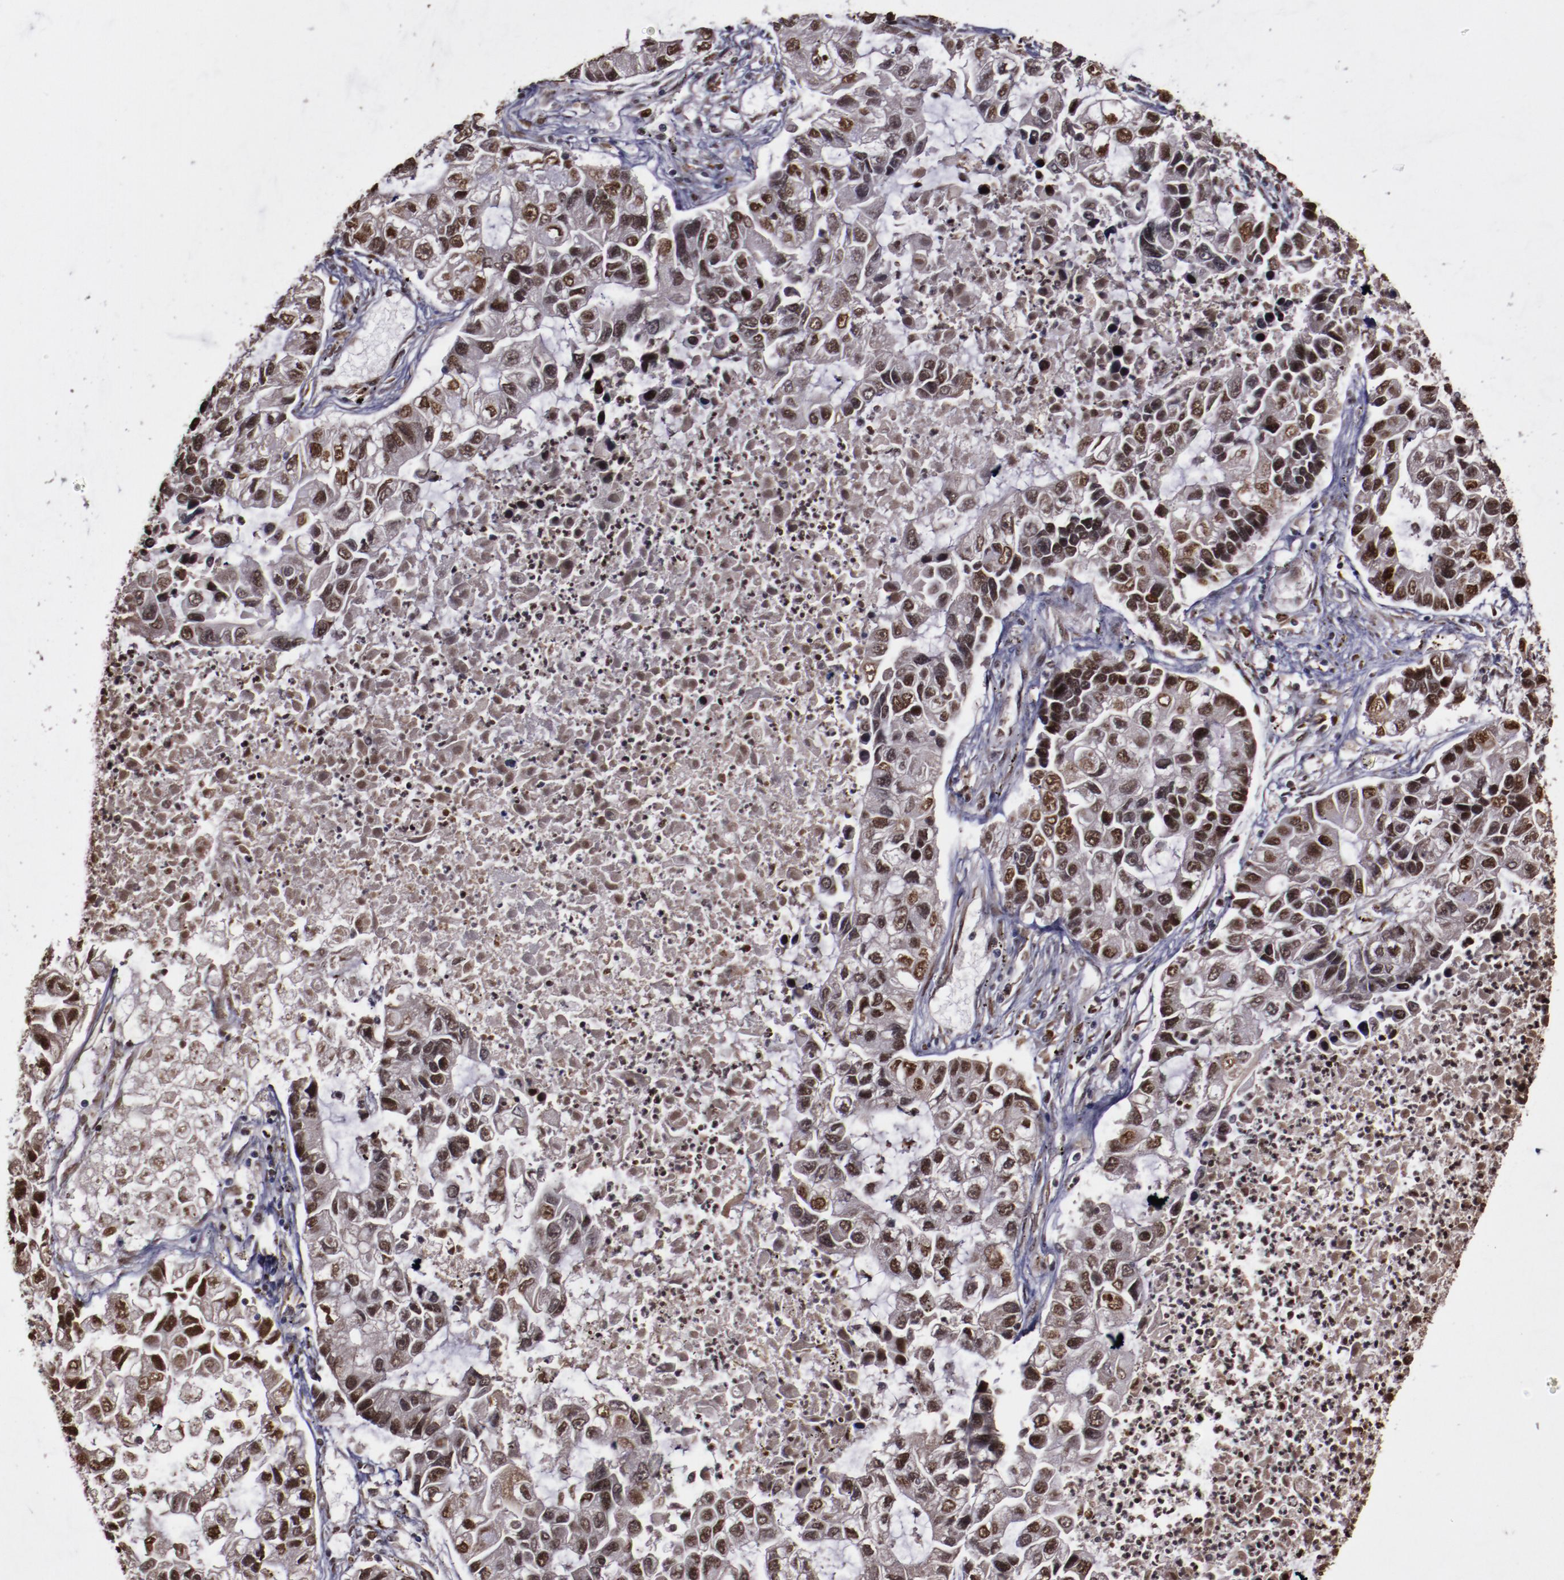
{"staining": {"intensity": "weak", "quantity": ">75%", "location": "nuclear"}, "tissue": "lung cancer", "cell_type": "Tumor cells", "image_type": "cancer", "snomed": [{"axis": "morphology", "description": "Adenocarcinoma, NOS"}, {"axis": "topography", "description": "Lung"}], "caption": "The histopathology image demonstrates a brown stain indicating the presence of a protein in the nuclear of tumor cells in lung cancer (adenocarcinoma).", "gene": "APEX1", "patient": {"sex": "female", "age": 51}}